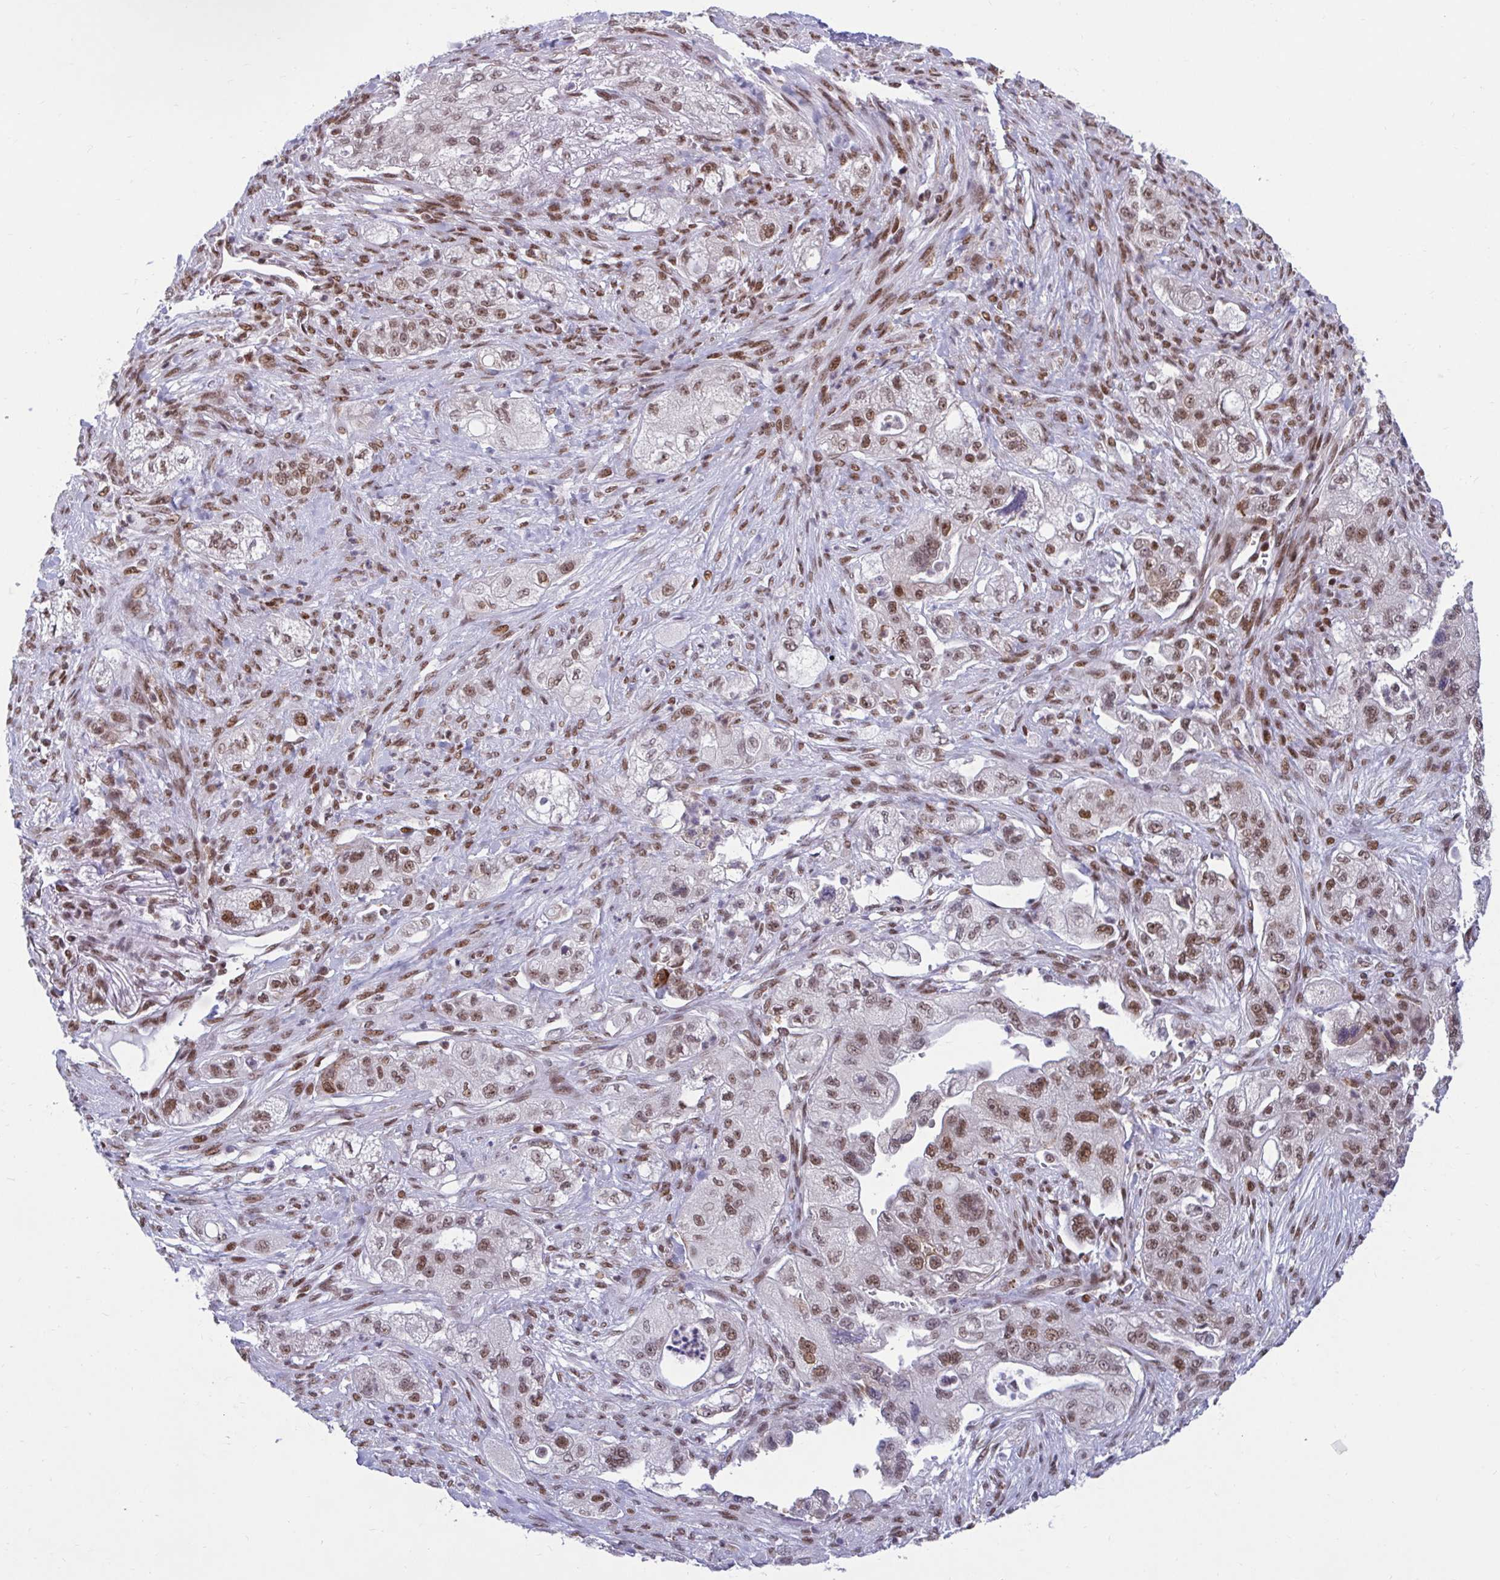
{"staining": {"intensity": "weak", "quantity": ">75%", "location": "nuclear"}, "tissue": "pancreatic cancer", "cell_type": "Tumor cells", "image_type": "cancer", "snomed": [{"axis": "morphology", "description": "Adenocarcinoma, NOS"}, {"axis": "topography", "description": "Pancreas"}], "caption": "IHC photomicrograph of human adenocarcinoma (pancreatic) stained for a protein (brown), which shows low levels of weak nuclear positivity in approximately >75% of tumor cells.", "gene": "PHF10", "patient": {"sex": "female", "age": 78}}